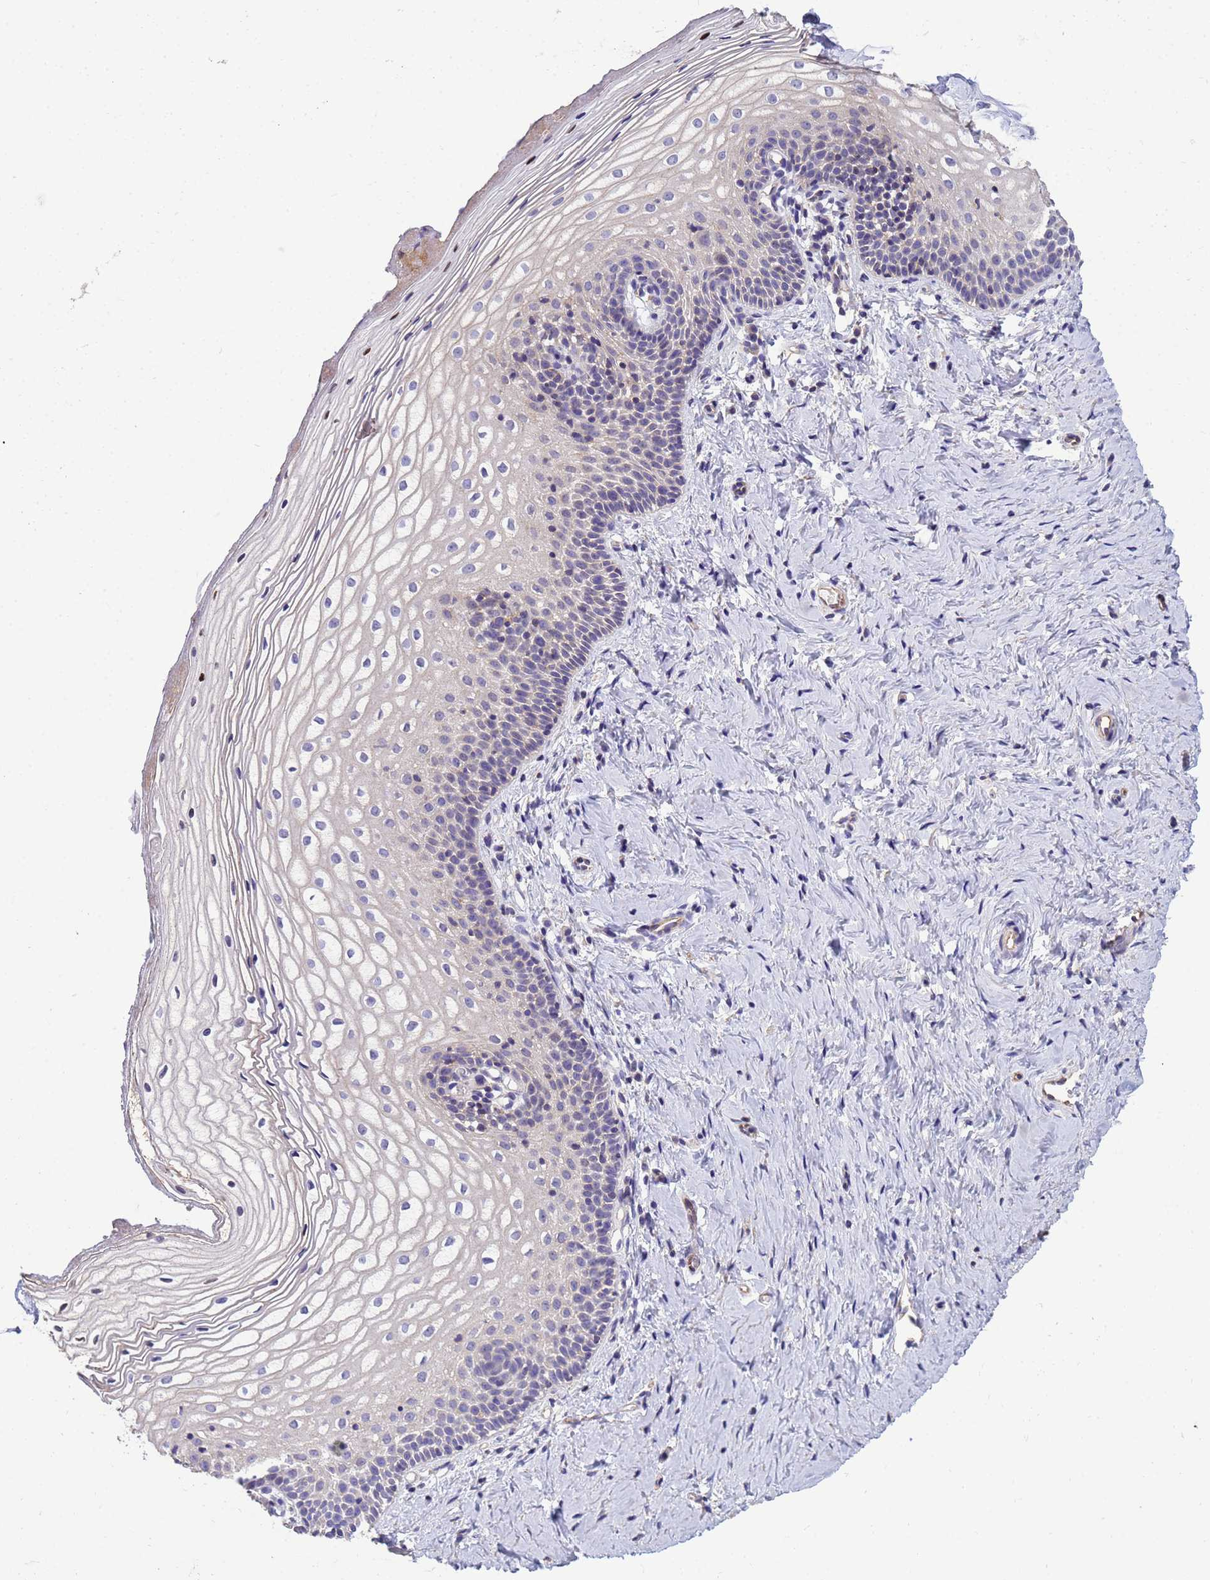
{"staining": {"intensity": "weak", "quantity": "25%-75%", "location": "cytoplasmic/membranous"}, "tissue": "vagina", "cell_type": "Squamous epithelial cells", "image_type": "normal", "snomed": [{"axis": "morphology", "description": "Normal tissue, NOS"}, {"axis": "topography", "description": "Vagina"}], "caption": "Protein expression analysis of unremarkable human vagina reveals weak cytoplasmic/membranous expression in about 25%-75% of squamous epithelial cells. (IHC, brightfield microscopy, high magnification).", "gene": "CDC34", "patient": {"sex": "female", "age": 56}}